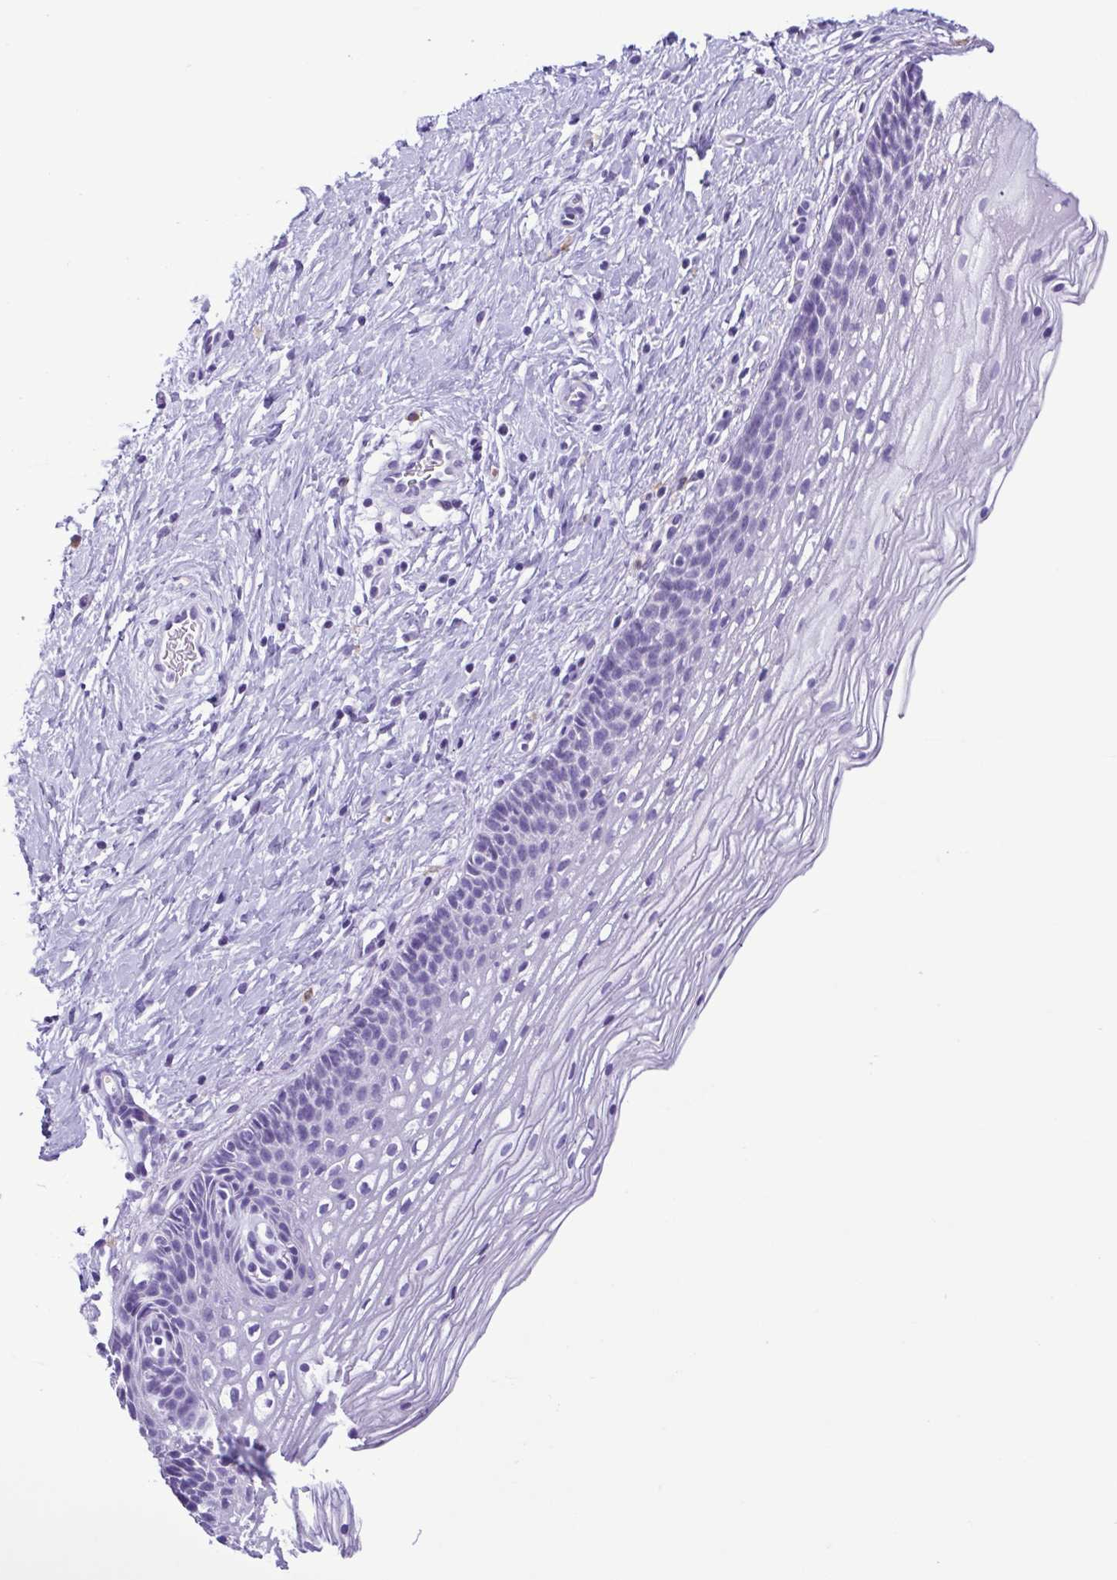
{"staining": {"intensity": "negative", "quantity": "none", "location": "none"}, "tissue": "cervix", "cell_type": "Glandular cells", "image_type": "normal", "snomed": [{"axis": "morphology", "description": "Normal tissue, NOS"}, {"axis": "topography", "description": "Cervix"}], "caption": "High power microscopy histopathology image of an immunohistochemistry (IHC) histopathology image of unremarkable cervix, revealing no significant expression in glandular cells.", "gene": "SPATA16", "patient": {"sex": "female", "age": 34}}